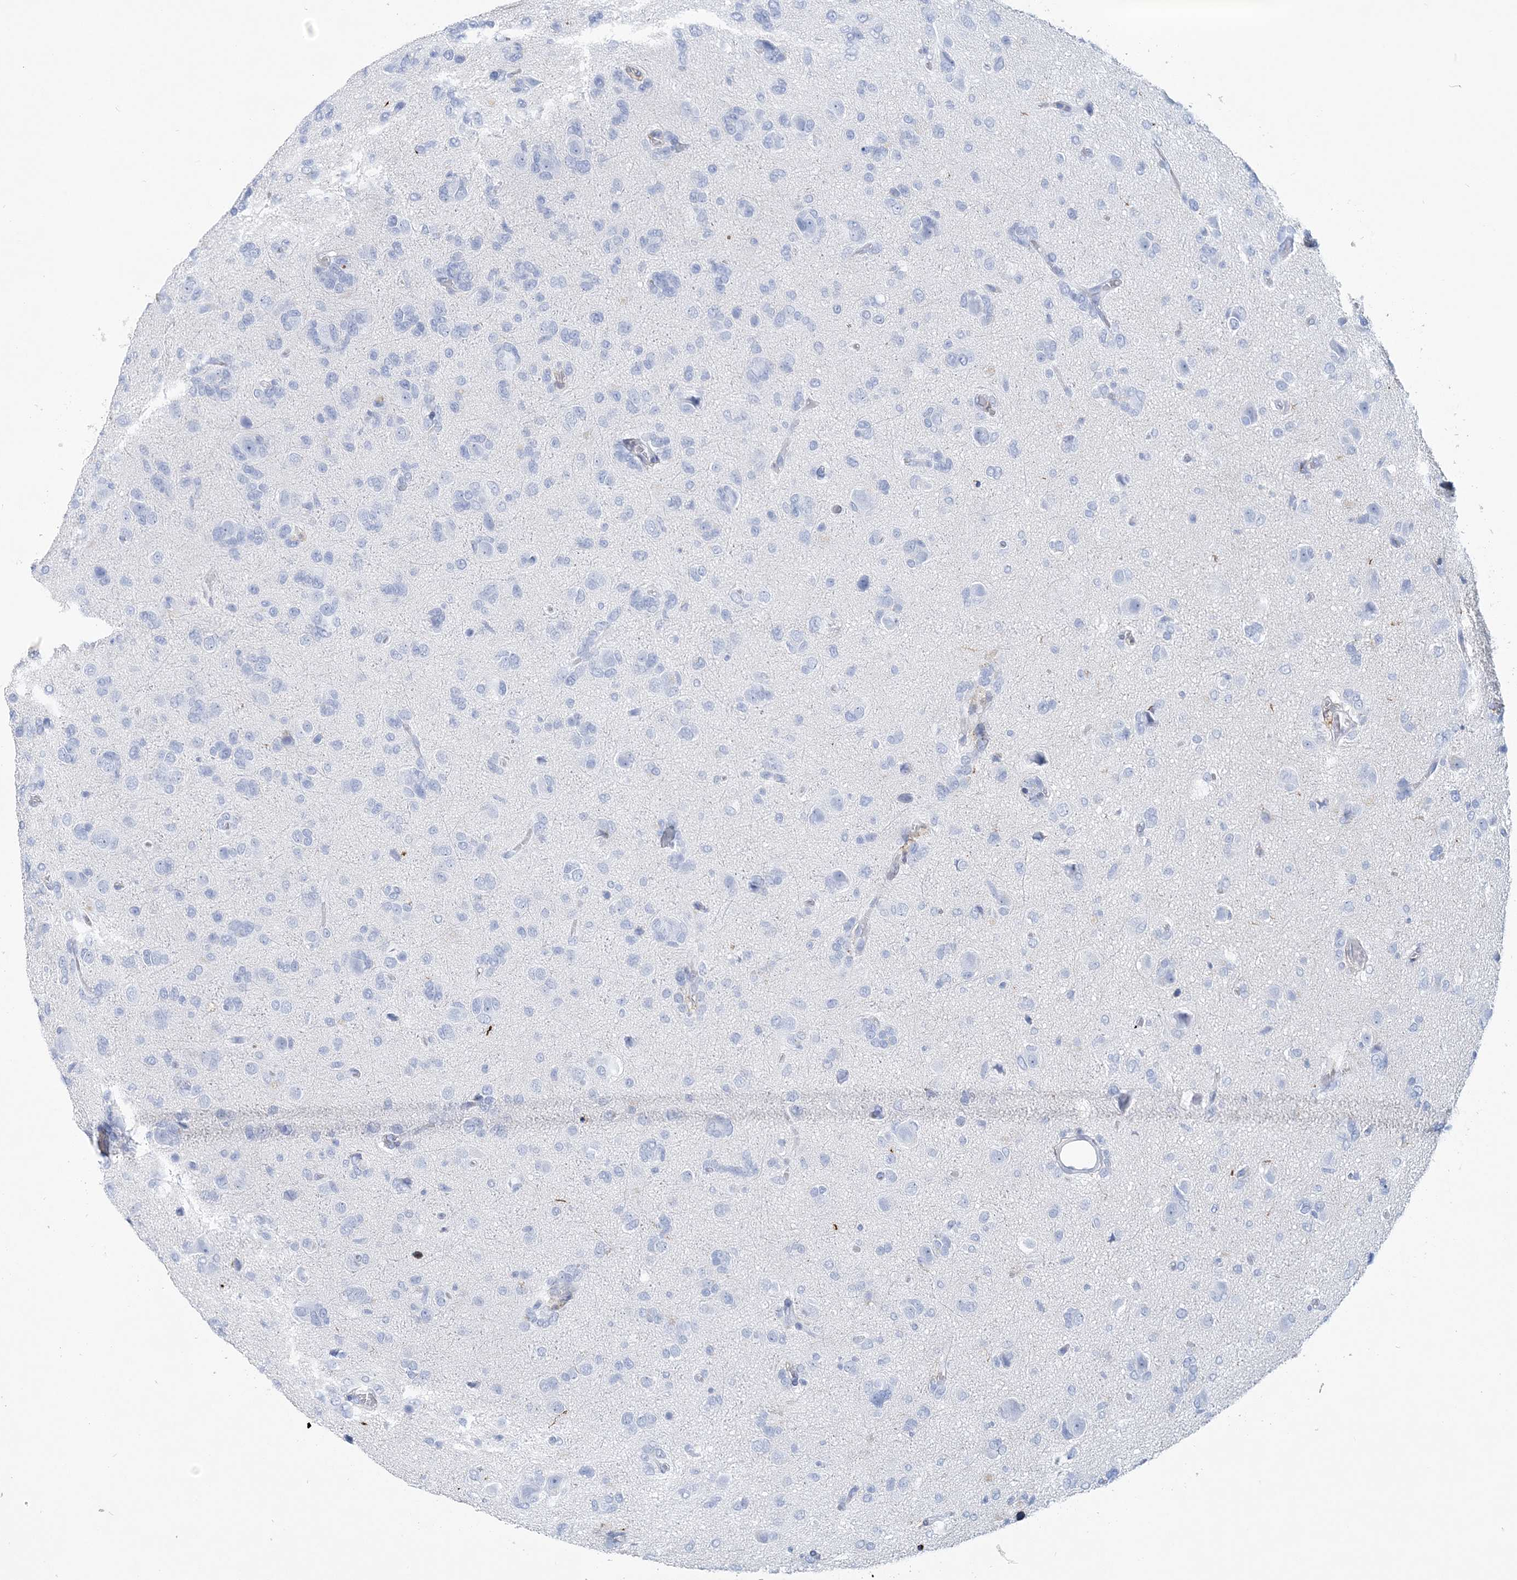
{"staining": {"intensity": "negative", "quantity": "none", "location": "none"}, "tissue": "glioma", "cell_type": "Tumor cells", "image_type": "cancer", "snomed": [{"axis": "morphology", "description": "Glioma, malignant, High grade"}, {"axis": "topography", "description": "Brain"}], "caption": "Immunohistochemical staining of human malignant high-grade glioma exhibits no significant expression in tumor cells.", "gene": "NKX6-1", "patient": {"sex": "female", "age": 59}}